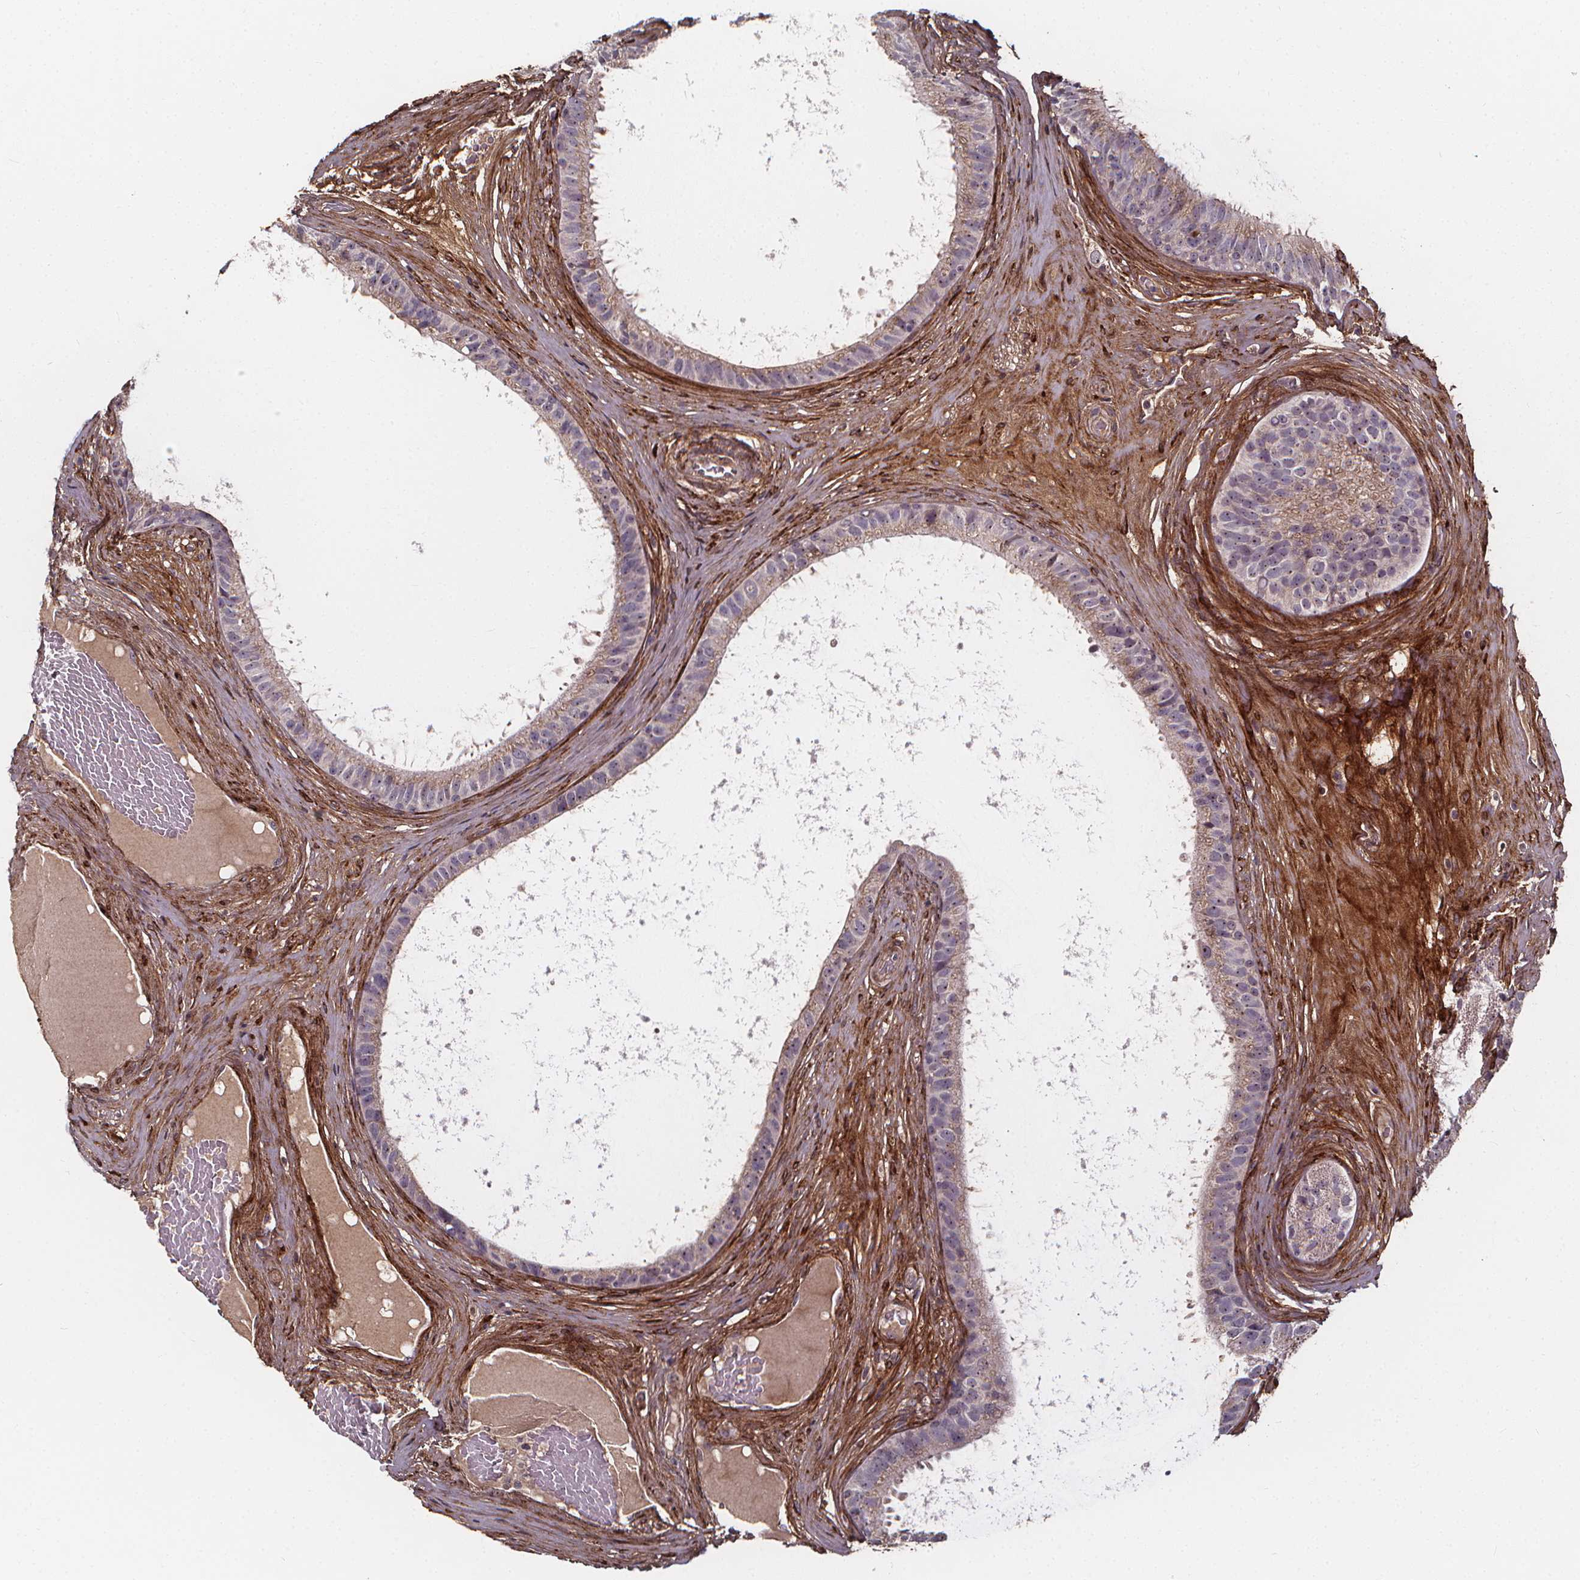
{"staining": {"intensity": "weak", "quantity": "25%-75%", "location": "cytoplasmic/membranous"}, "tissue": "epididymis", "cell_type": "Glandular cells", "image_type": "normal", "snomed": [{"axis": "morphology", "description": "Normal tissue, NOS"}, {"axis": "topography", "description": "Epididymis"}], "caption": "Brown immunohistochemical staining in benign epididymis demonstrates weak cytoplasmic/membranous staining in approximately 25%-75% of glandular cells. Using DAB (brown) and hematoxylin (blue) stains, captured at high magnification using brightfield microscopy.", "gene": "AEBP1", "patient": {"sex": "male", "age": 59}}